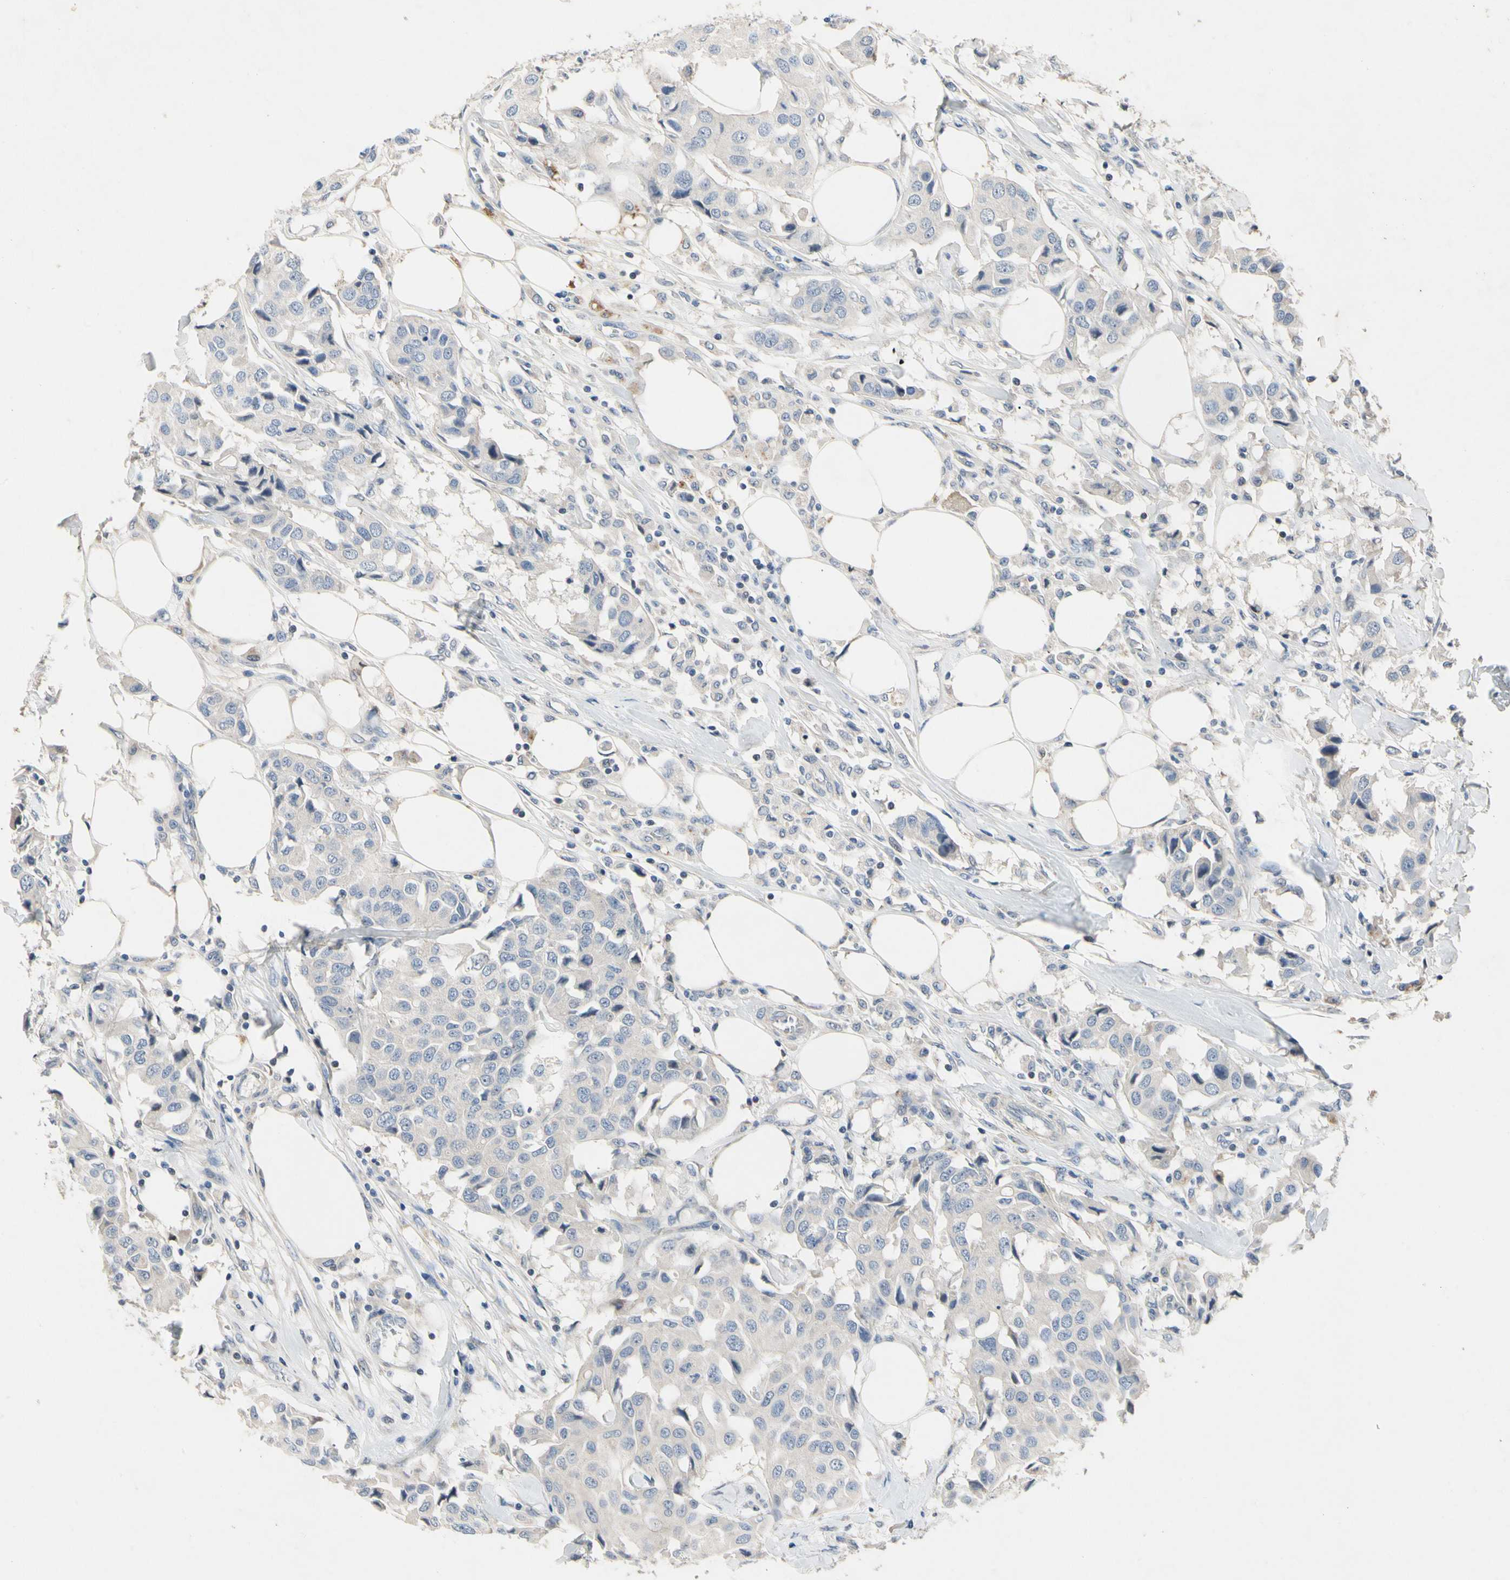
{"staining": {"intensity": "negative", "quantity": "none", "location": "none"}, "tissue": "breast cancer", "cell_type": "Tumor cells", "image_type": "cancer", "snomed": [{"axis": "morphology", "description": "Duct carcinoma"}, {"axis": "topography", "description": "Breast"}], "caption": "Tumor cells show no significant staining in breast cancer. Brightfield microscopy of immunohistochemistry stained with DAB (3,3'-diaminobenzidine) (brown) and hematoxylin (blue), captured at high magnification.", "gene": "GAS6", "patient": {"sex": "female", "age": 80}}